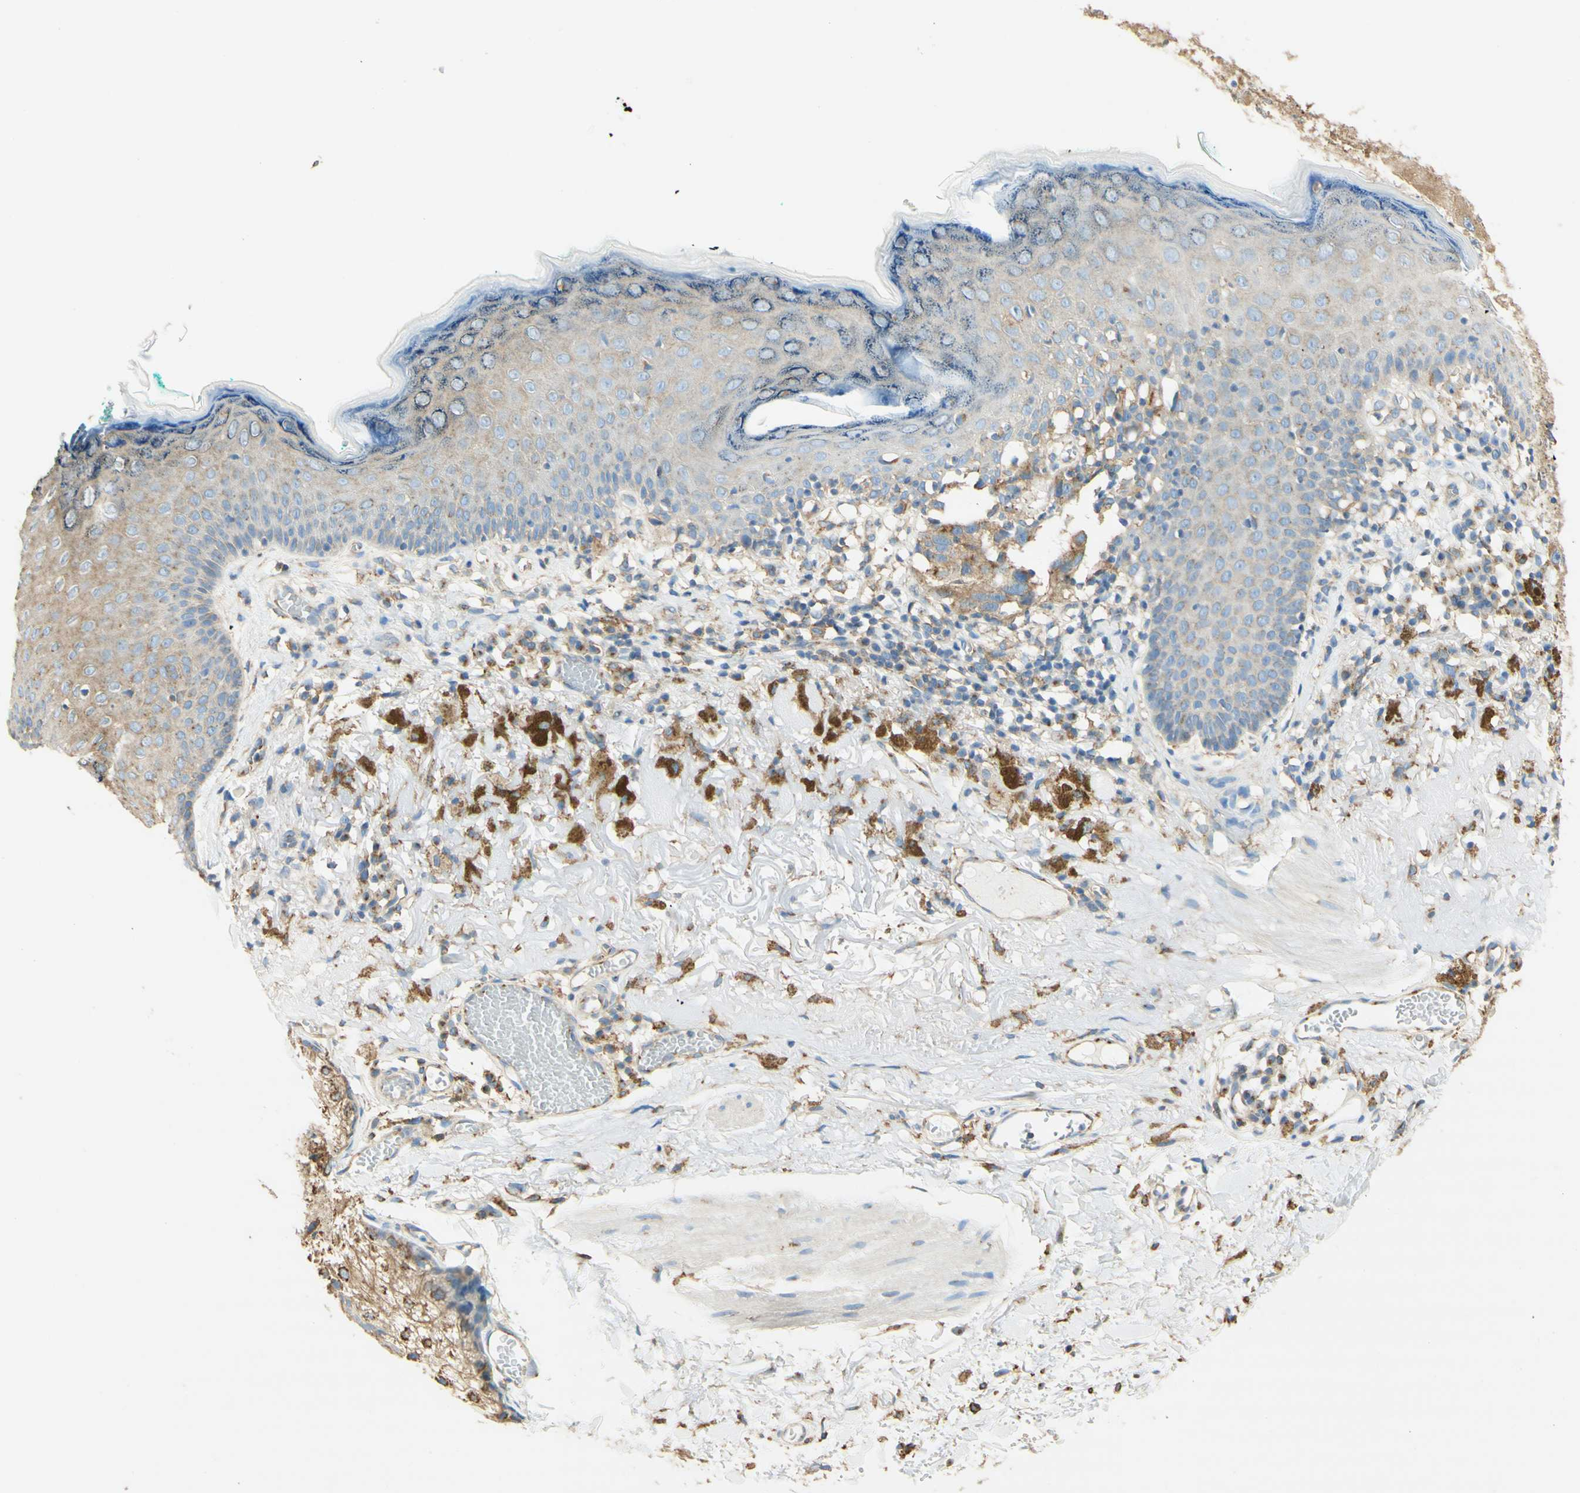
{"staining": {"intensity": "weak", "quantity": "25%-75%", "location": "cytoplasmic/membranous"}, "tissue": "melanoma", "cell_type": "Tumor cells", "image_type": "cancer", "snomed": [{"axis": "morphology", "description": "Malignant melanoma in situ"}, {"axis": "morphology", "description": "Malignant melanoma, NOS"}, {"axis": "topography", "description": "Skin"}], "caption": "Protein expression by IHC shows weak cytoplasmic/membranous positivity in approximately 25%-75% of tumor cells in malignant melanoma in situ.", "gene": "CLTC", "patient": {"sex": "female", "age": 88}}